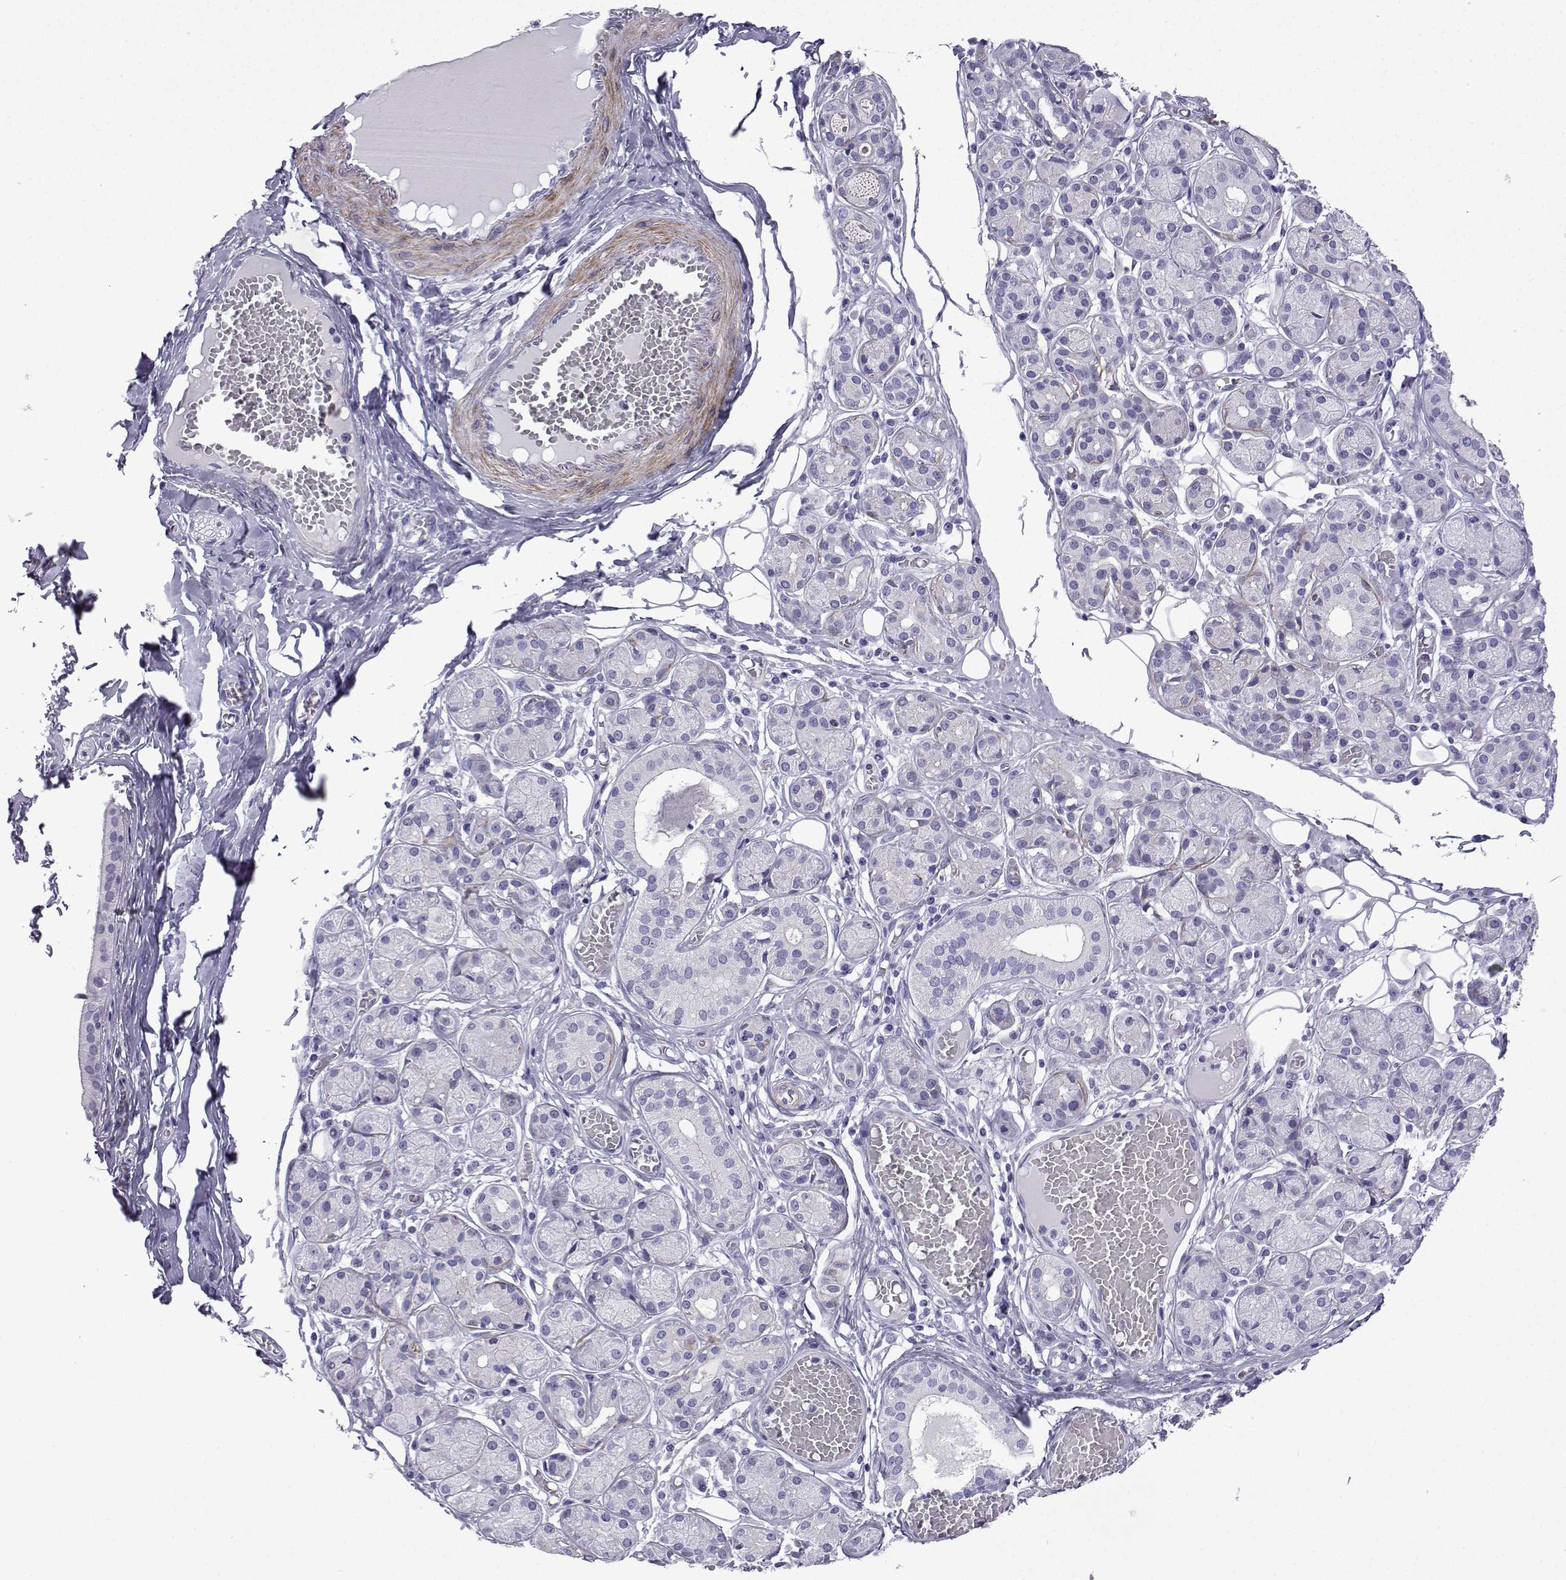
{"staining": {"intensity": "negative", "quantity": "none", "location": "none"}, "tissue": "salivary gland", "cell_type": "Glandular cells", "image_type": "normal", "snomed": [{"axis": "morphology", "description": "Normal tissue, NOS"}, {"axis": "topography", "description": "Salivary gland"}, {"axis": "topography", "description": "Peripheral nerve tissue"}], "caption": "A high-resolution histopathology image shows immunohistochemistry (IHC) staining of unremarkable salivary gland, which exhibits no significant staining in glandular cells.", "gene": "KCNF1", "patient": {"sex": "male", "age": 71}}